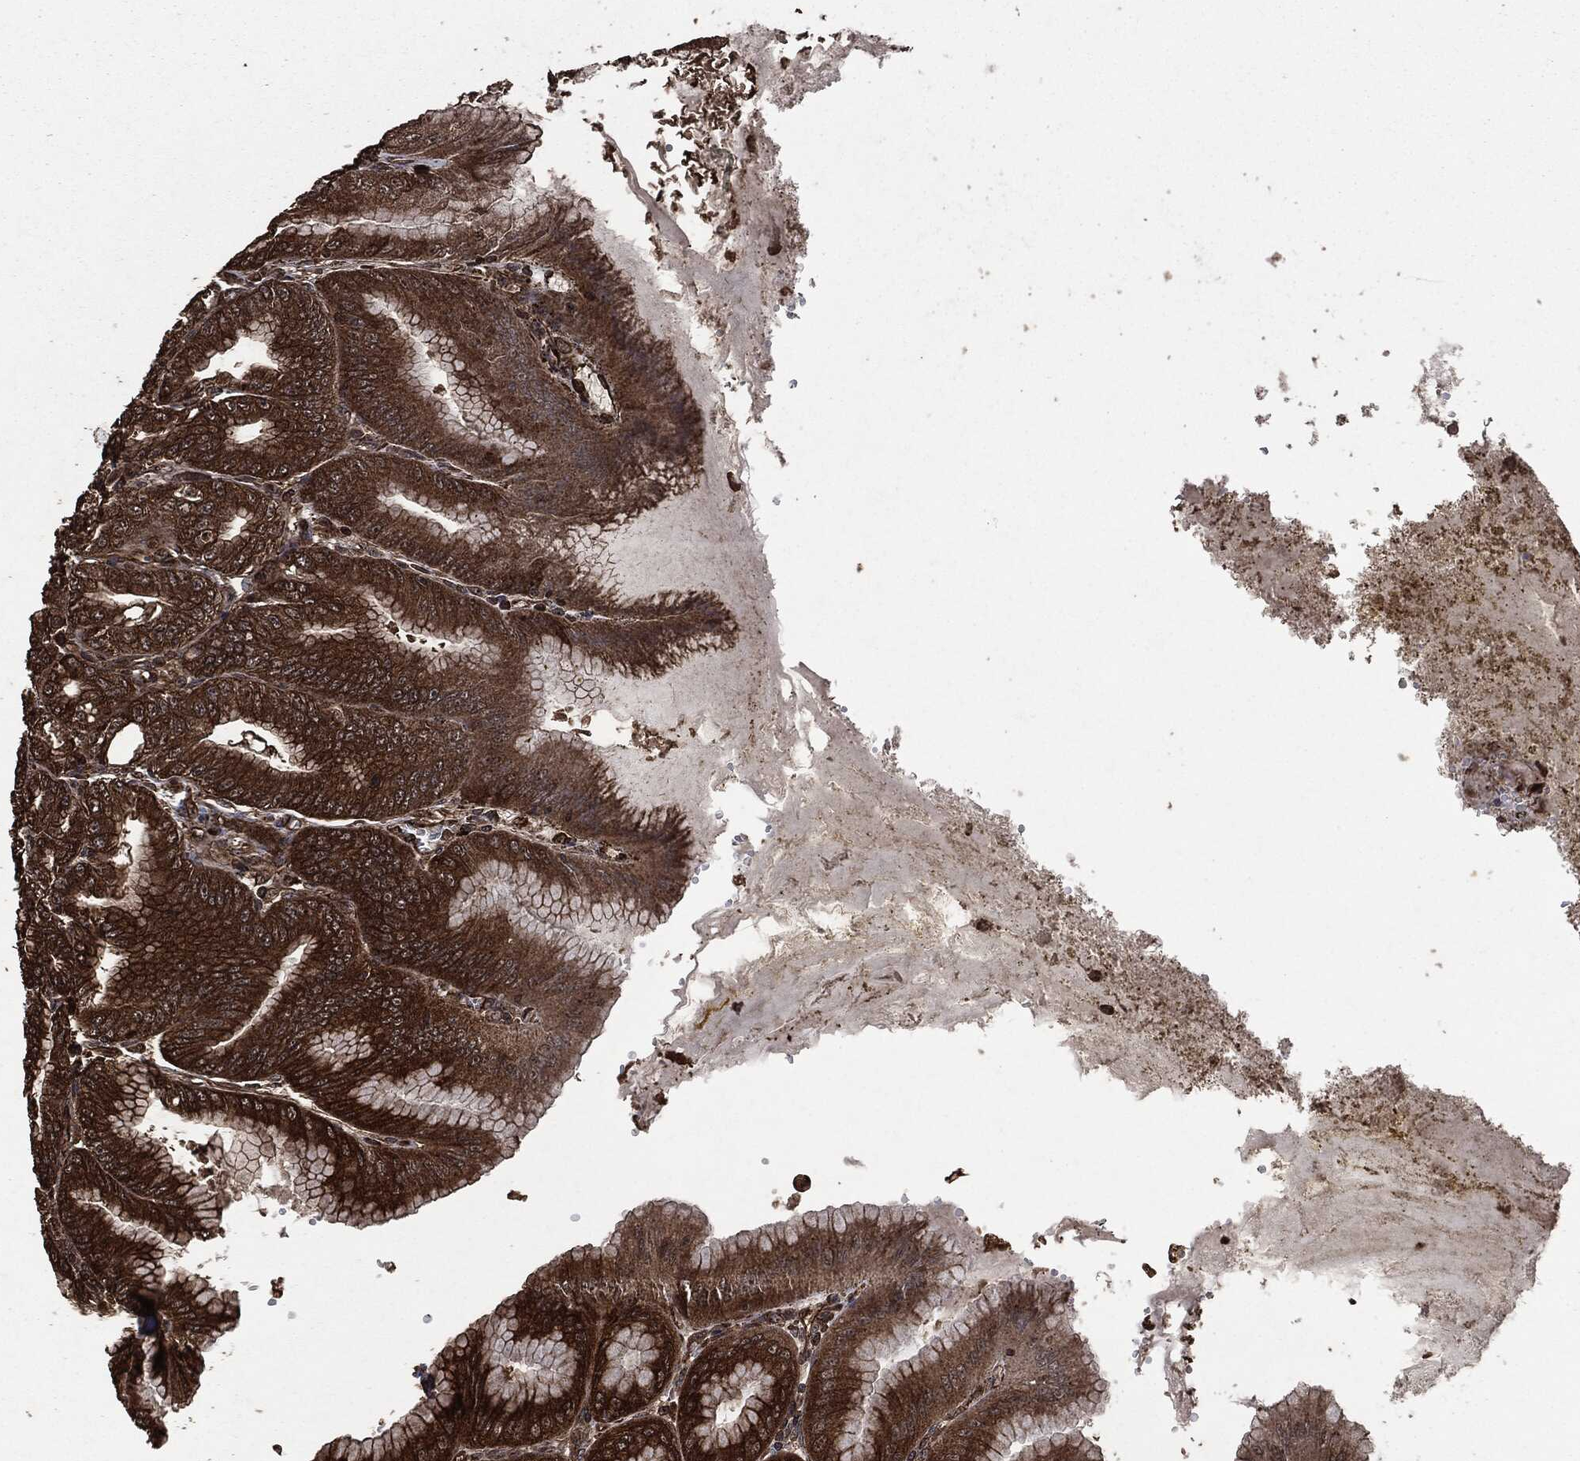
{"staining": {"intensity": "strong", "quantity": "25%-75%", "location": "cytoplasmic/membranous"}, "tissue": "stomach", "cell_type": "Glandular cells", "image_type": "normal", "snomed": [{"axis": "morphology", "description": "Normal tissue, NOS"}, {"axis": "topography", "description": "Stomach"}], "caption": "An image of human stomach stained for a protein reveals strong cytoplasmic/membranous brown staining in glandular cells. The staining was performed using DAB (3,3'-diaminobenzidine) to visualize the protein expression in brown, while the nuclei were stained in blue with hematoxylin (Magnification: 20x).", "gene": "HRAS", "patient": {"sex": "male", "age": 71}}